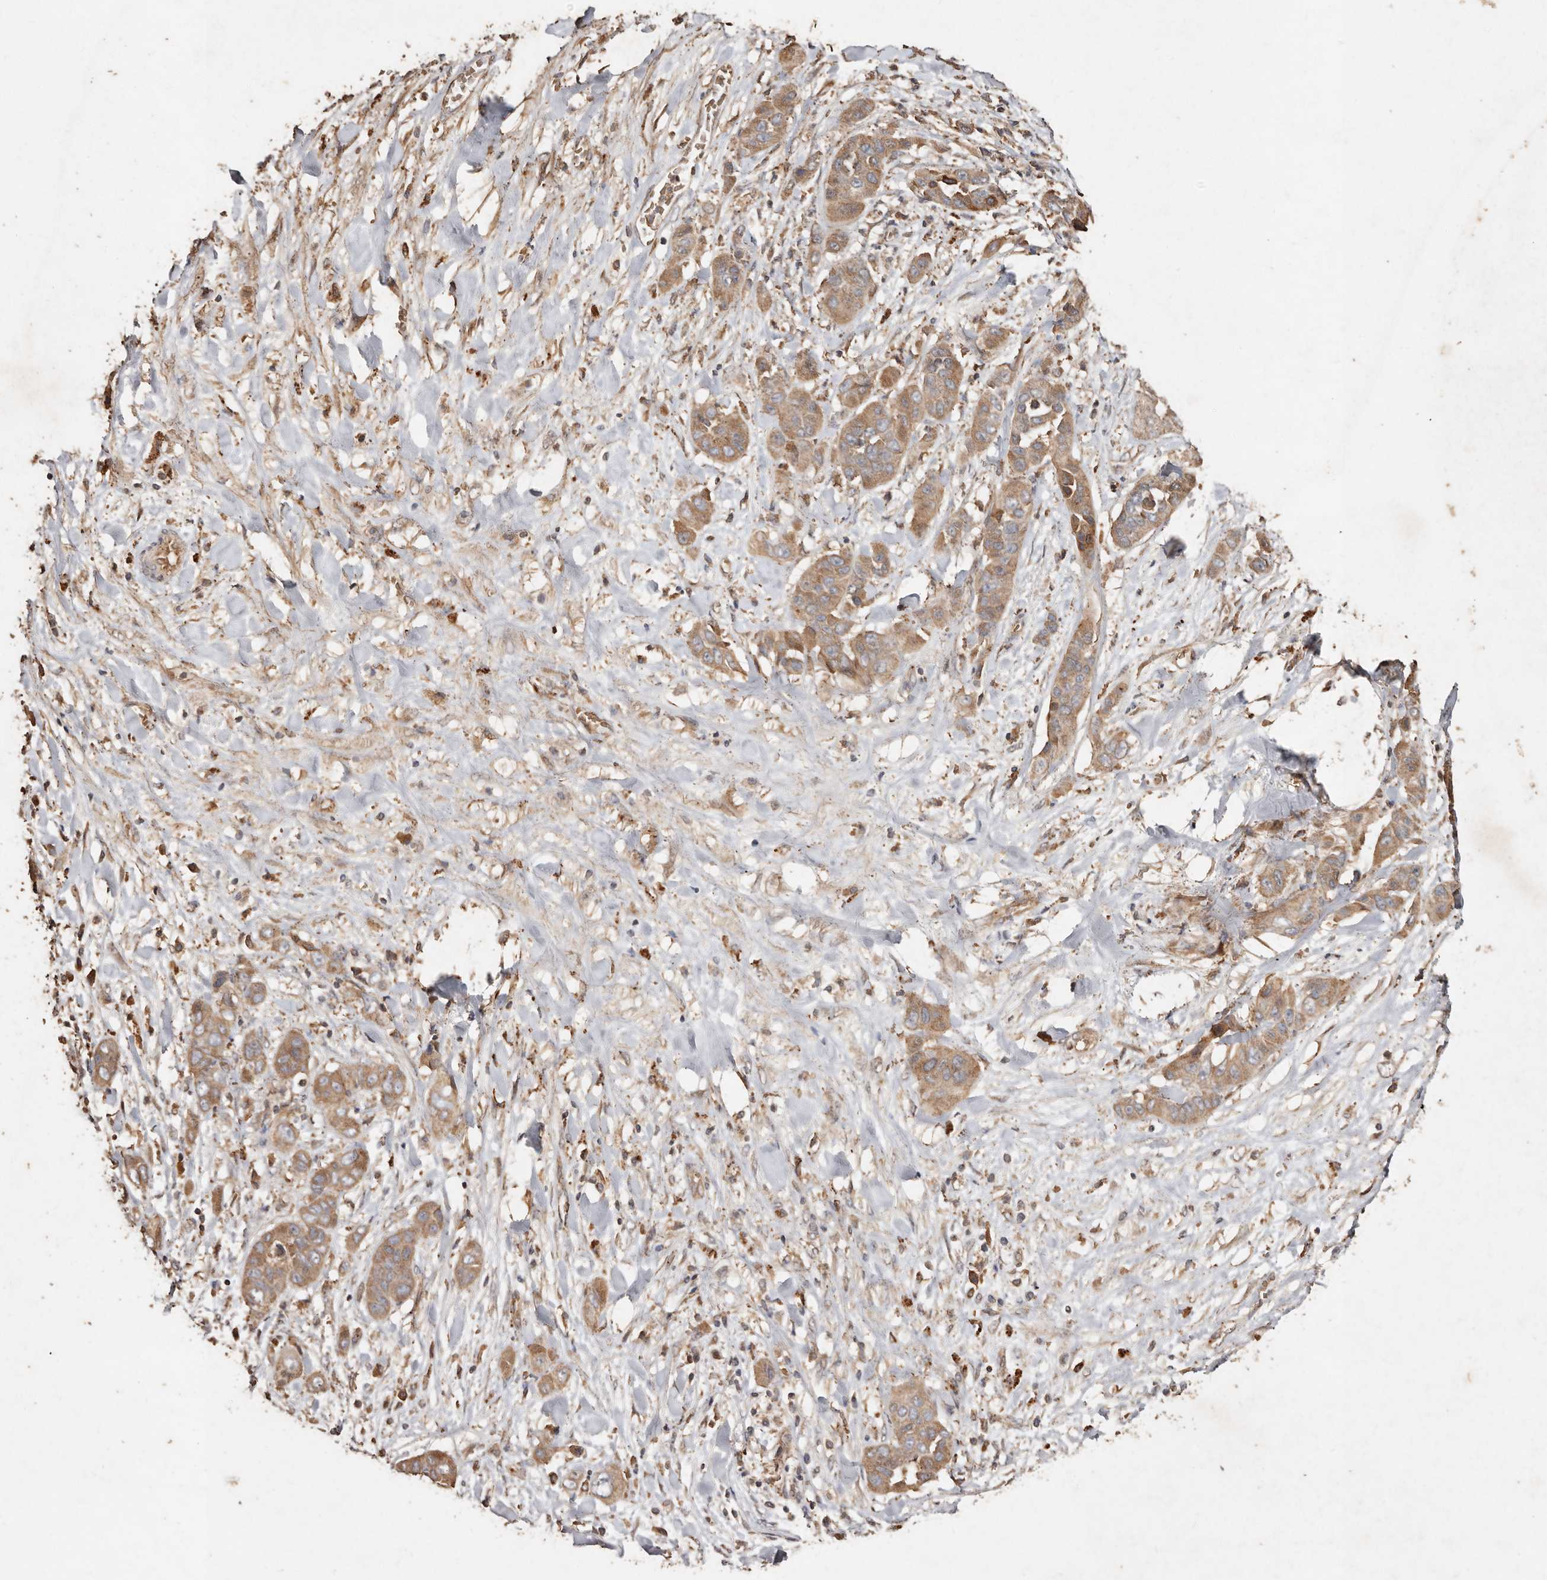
{"staining": {"intensity": "moderate", "quantity": ">75%", "location": "cytoplasmic/membranous"}, "tissue": "liver cancer", "cell_type": "Tumor cells", "image_type": "cancer", "snomed": [{"axis": "morphology", "description": "Cholangiocarcinoma"}, {"axis": "topography", "description": "Liver"}], "caption": "Immunohistochemistry (IHC) photomicrograph of neoplastic tissue: cholangiocarcinoma (liver) stained using IHC exhibits medium levels of moderate protein expression localized specifically in the cytoplasmic/membranous of tumor cells, appearing as a cytoplasmic/membranous brown color.", "gene": "FARS2", "patient": {"sex": "female", "age": 52}}